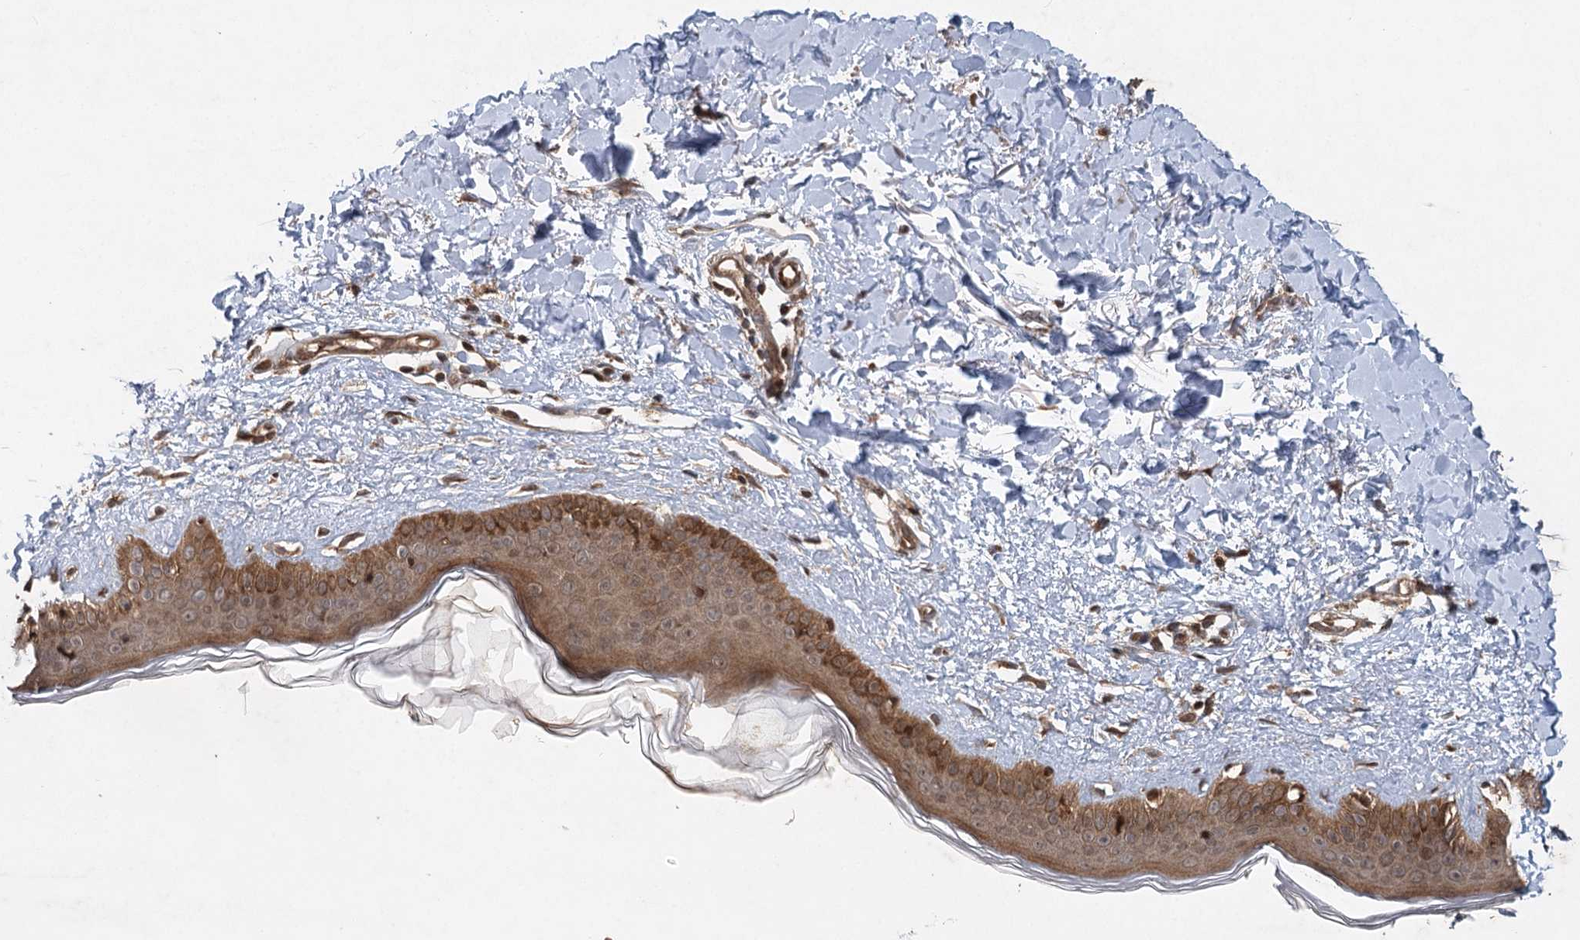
{"staining": {"intensity": "moderate", "quantity": "25%-75%", "location": "cytoplasmic/membranous"}, "tissue": "skin", "cell_type": "Fibroblasts", "image_type": "normal", "snomed": [{"axis": "morphology", "description": "Normal tissue, NOS"}, {"axis": "topography", "description": "Skin"}], "caption": "Unremarkable skin shows moderate cytoplasmic/membranous staining in about 25%-75% of fibroblasts (Brightfield microscopy of DAB IHC at high magnification)..", "gene": "INSIG2", "patient": {"sex": "female", "age": 58}}